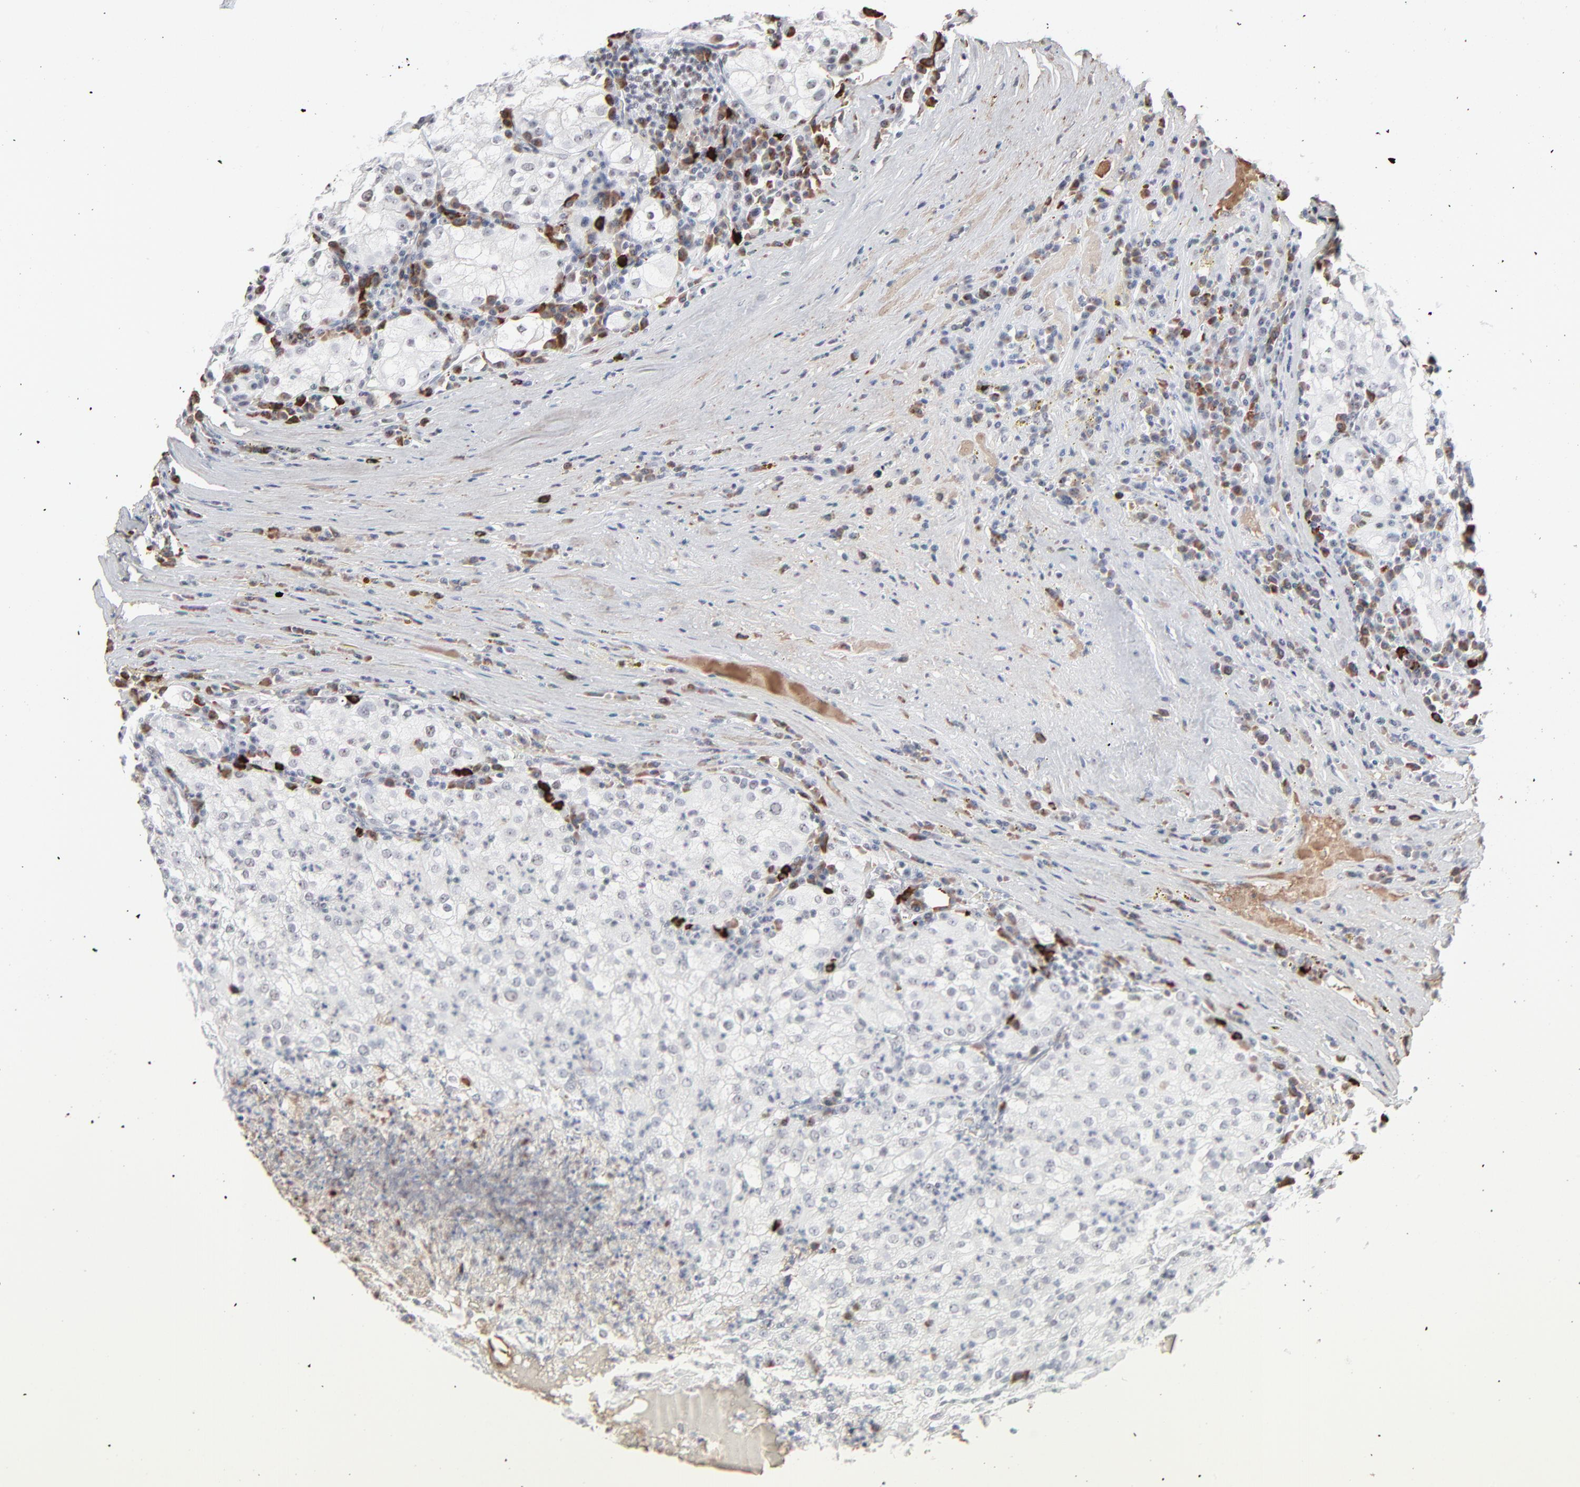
{"staining": {"intensity": "negative", "quantity": "none", "location": "none"}, "tissue": "renal cancer", "cell_type": "Tumor cells", "image_type": "cancer", "snomed": [{"axis": "morphology", "description": "Adenocarcinoma, NOS"}, {"axis": "topography", "description": "Kidney"}], "caption": "Micrograph shows no significant protein positivity in tumor cells of renal cancer (adenocarcinoma). (DAB (3,3'-diaminobenzidine) immunohistochemistry visualized using brightfield microscopy, high magnification).", "gene": "MPHOSPH6", "patient": {"sex": "male", "age": 59}}